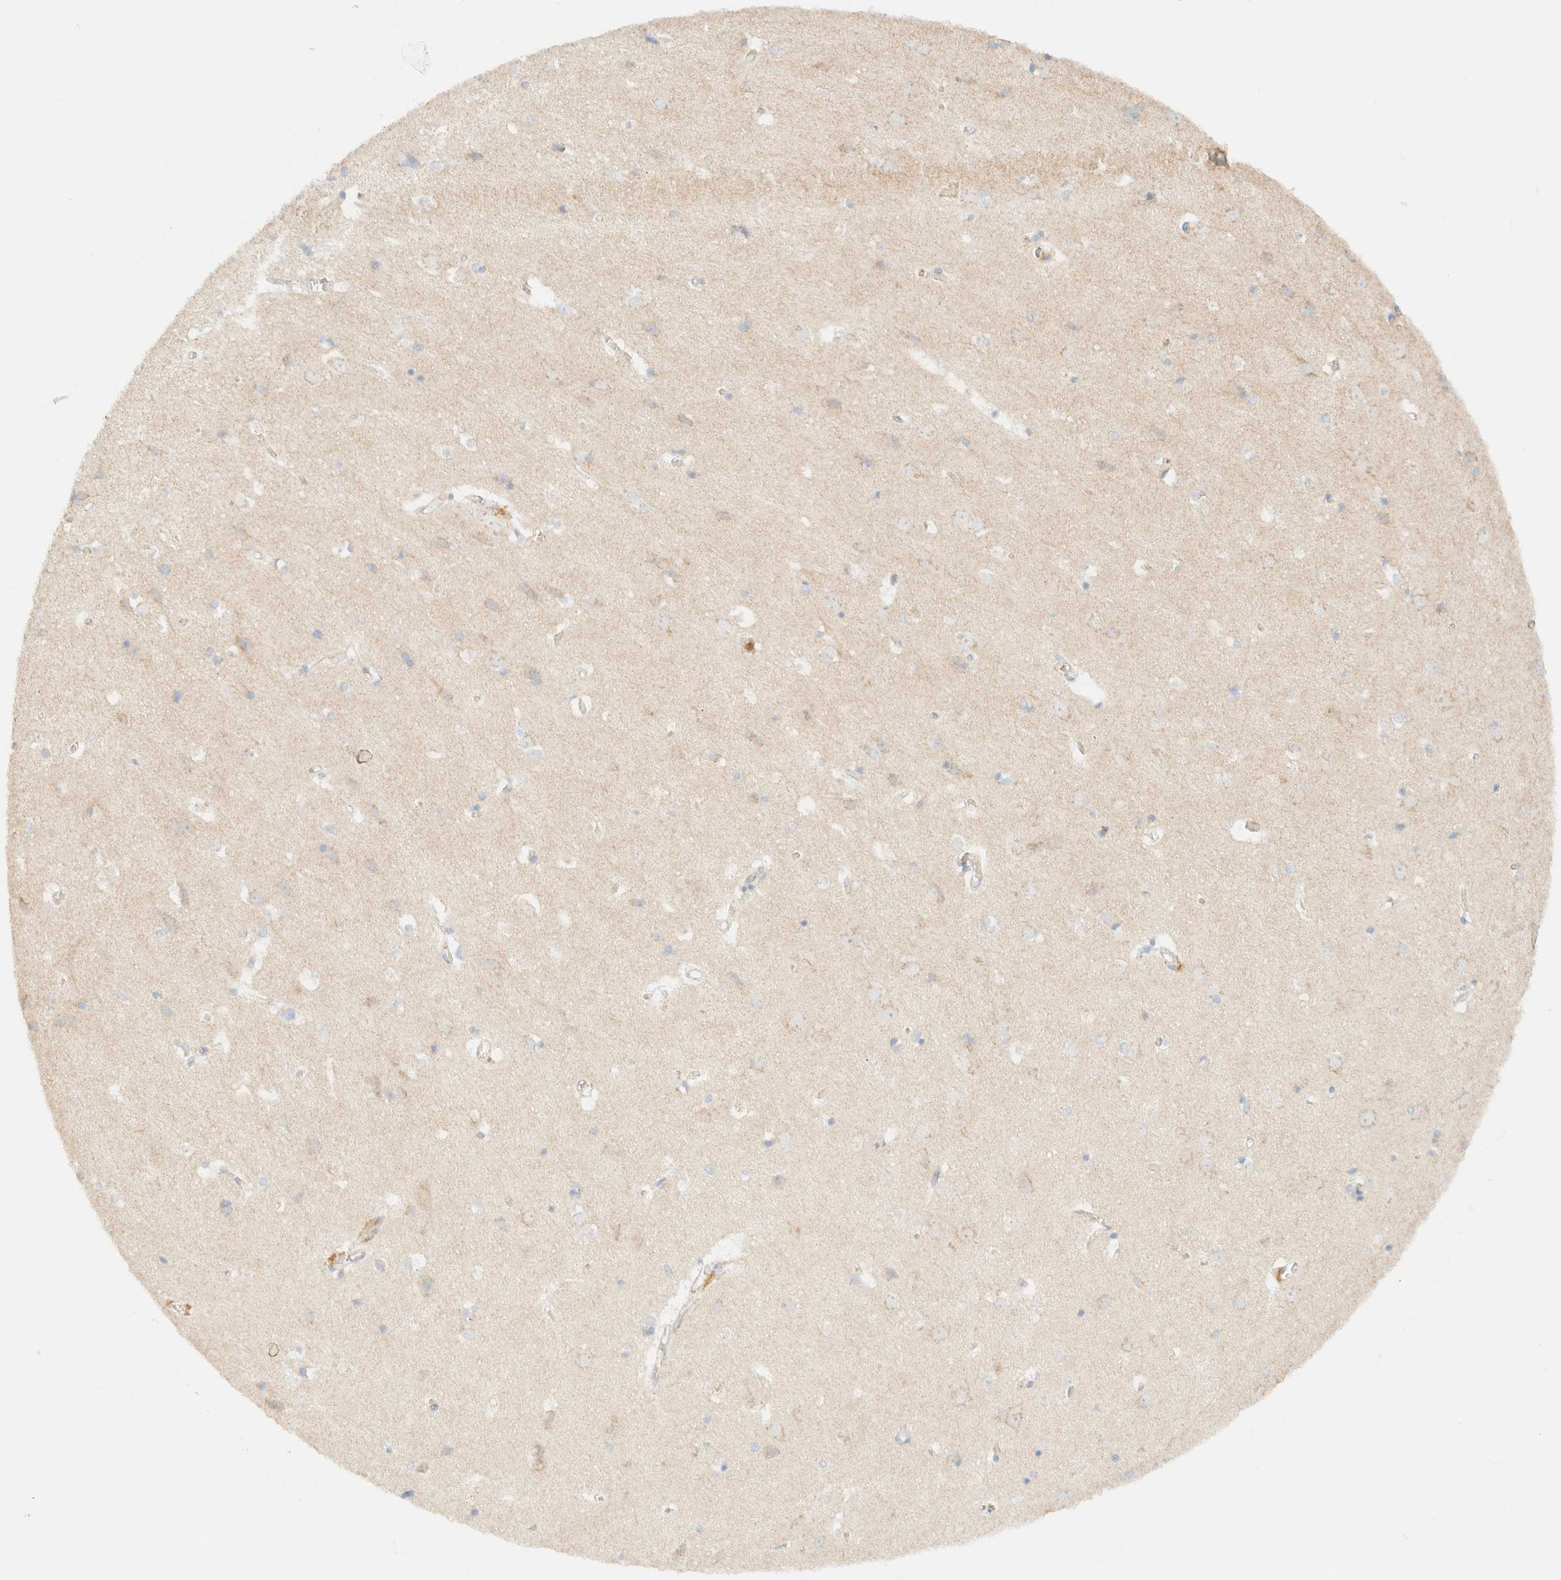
{"staining": {"intensity": "moderate", "quantity": "25%-75%", "location": "cytoplasmic/membranous"}, "tissue": "cerebral cortex", "cell_type": "Endothelial cells", "image_type": "normal", "snomed": [{"axis": "morphology", "description": "Normal tissue, NOS"}, {"axis": "topography", "description": "Cerebral cortex"}], "caption": "Immunohistochemical staining of unremarkable cerebral cortex exhibits 25%-75% levels of moderate cytoplasmic/membranous protein expression in approximately 25%-75% of endothelial cells.", "gene": "MYO10", "patient": {"sex": "male", "age": 54}}